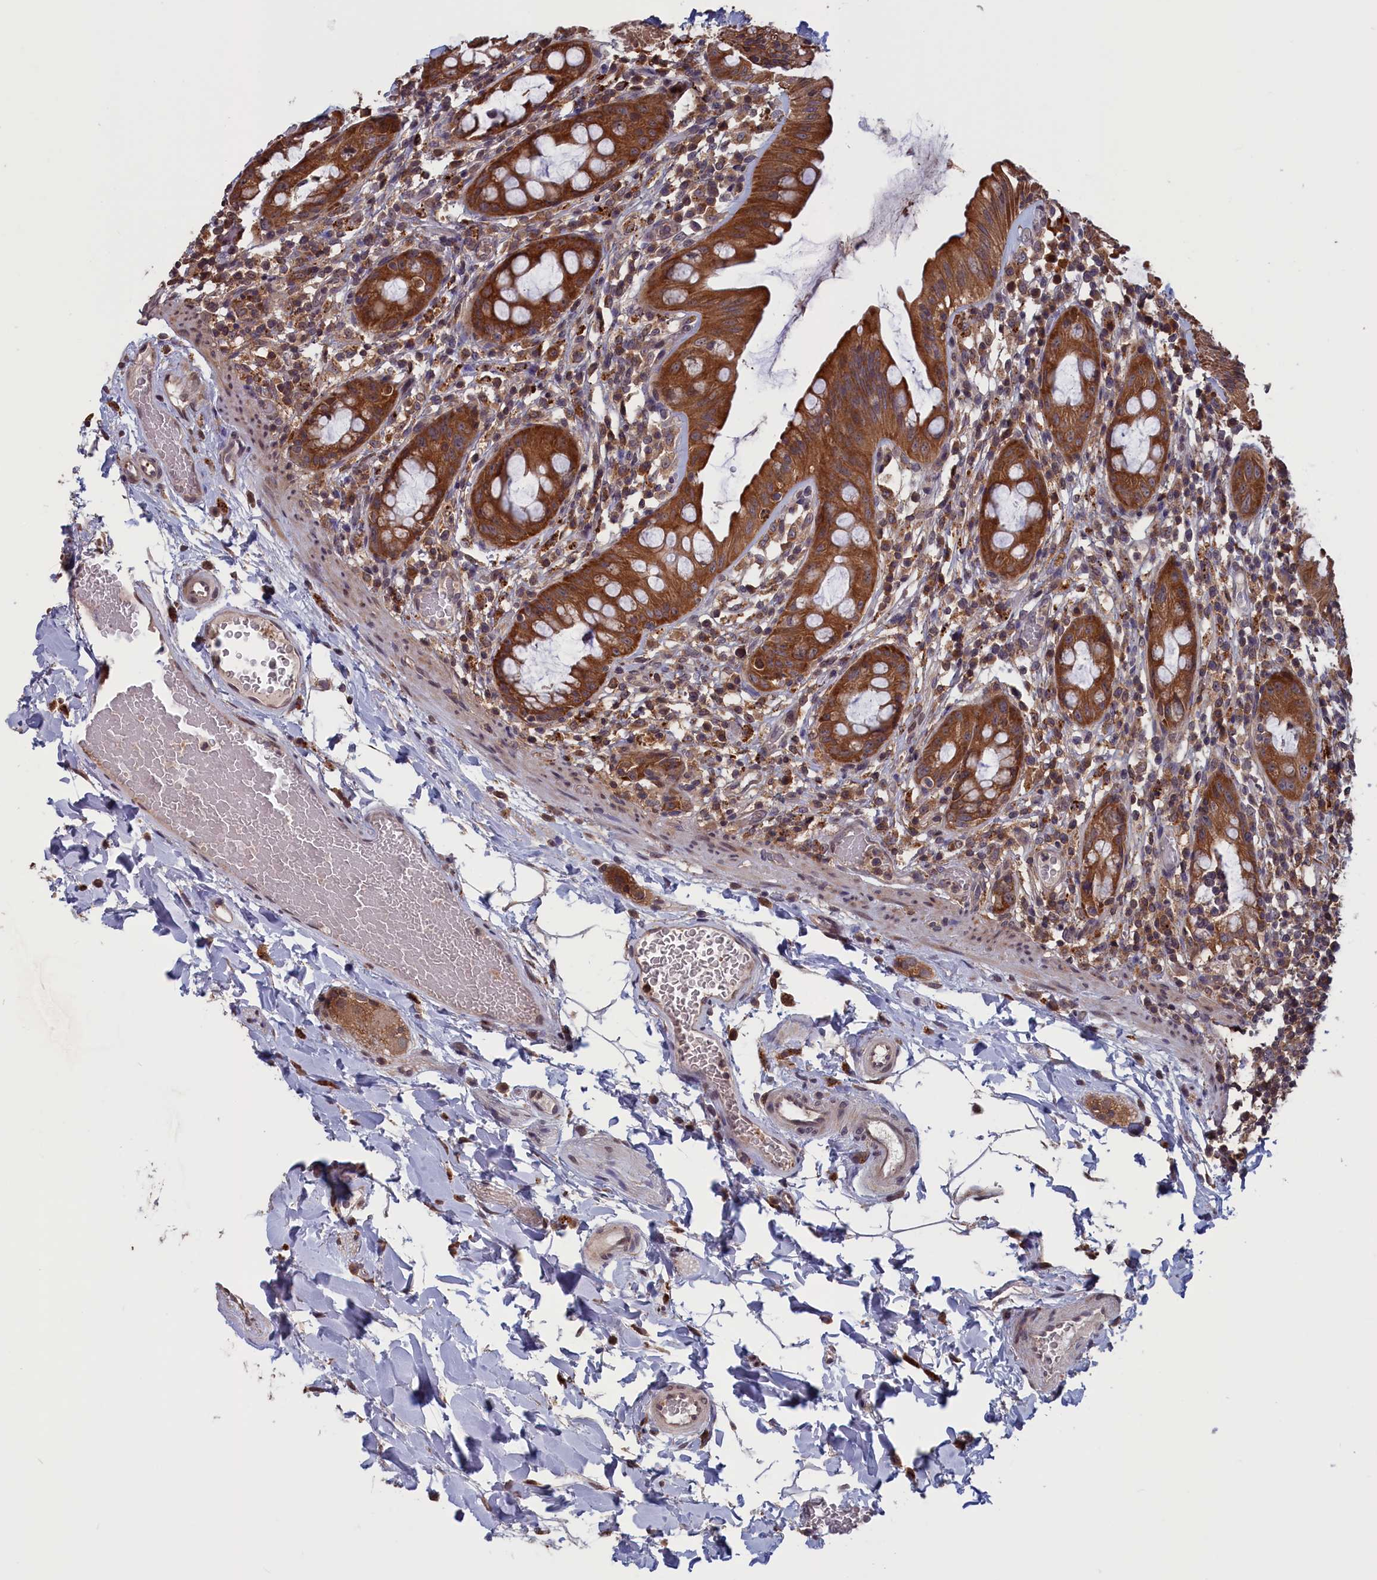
{"staining": {"intensity": "strong", "quantity": ">75%", "location": "cytoplasmic/membranous"}, "tissue": "rectum", "cell_type": "Glandular cells", "image_type": "normal", "snomed": [{"axis": "morphology", "description": "Normal tissue, NOS"}, {"axis": "topography", "description": "Rectum"}], "caption": "Immunohistochemical staining of benign human rectum displays high levels of strong cytoplasmic/membranous expression in about >75% of glandular cells. The staining was performed using DAB to visualize the protein expression in brown, while the nuclei were stained in blue with hematoxylin (Magnification: 20x).", "gene": "CACTIN", "patient": {"sex": "female", "age": 57}}